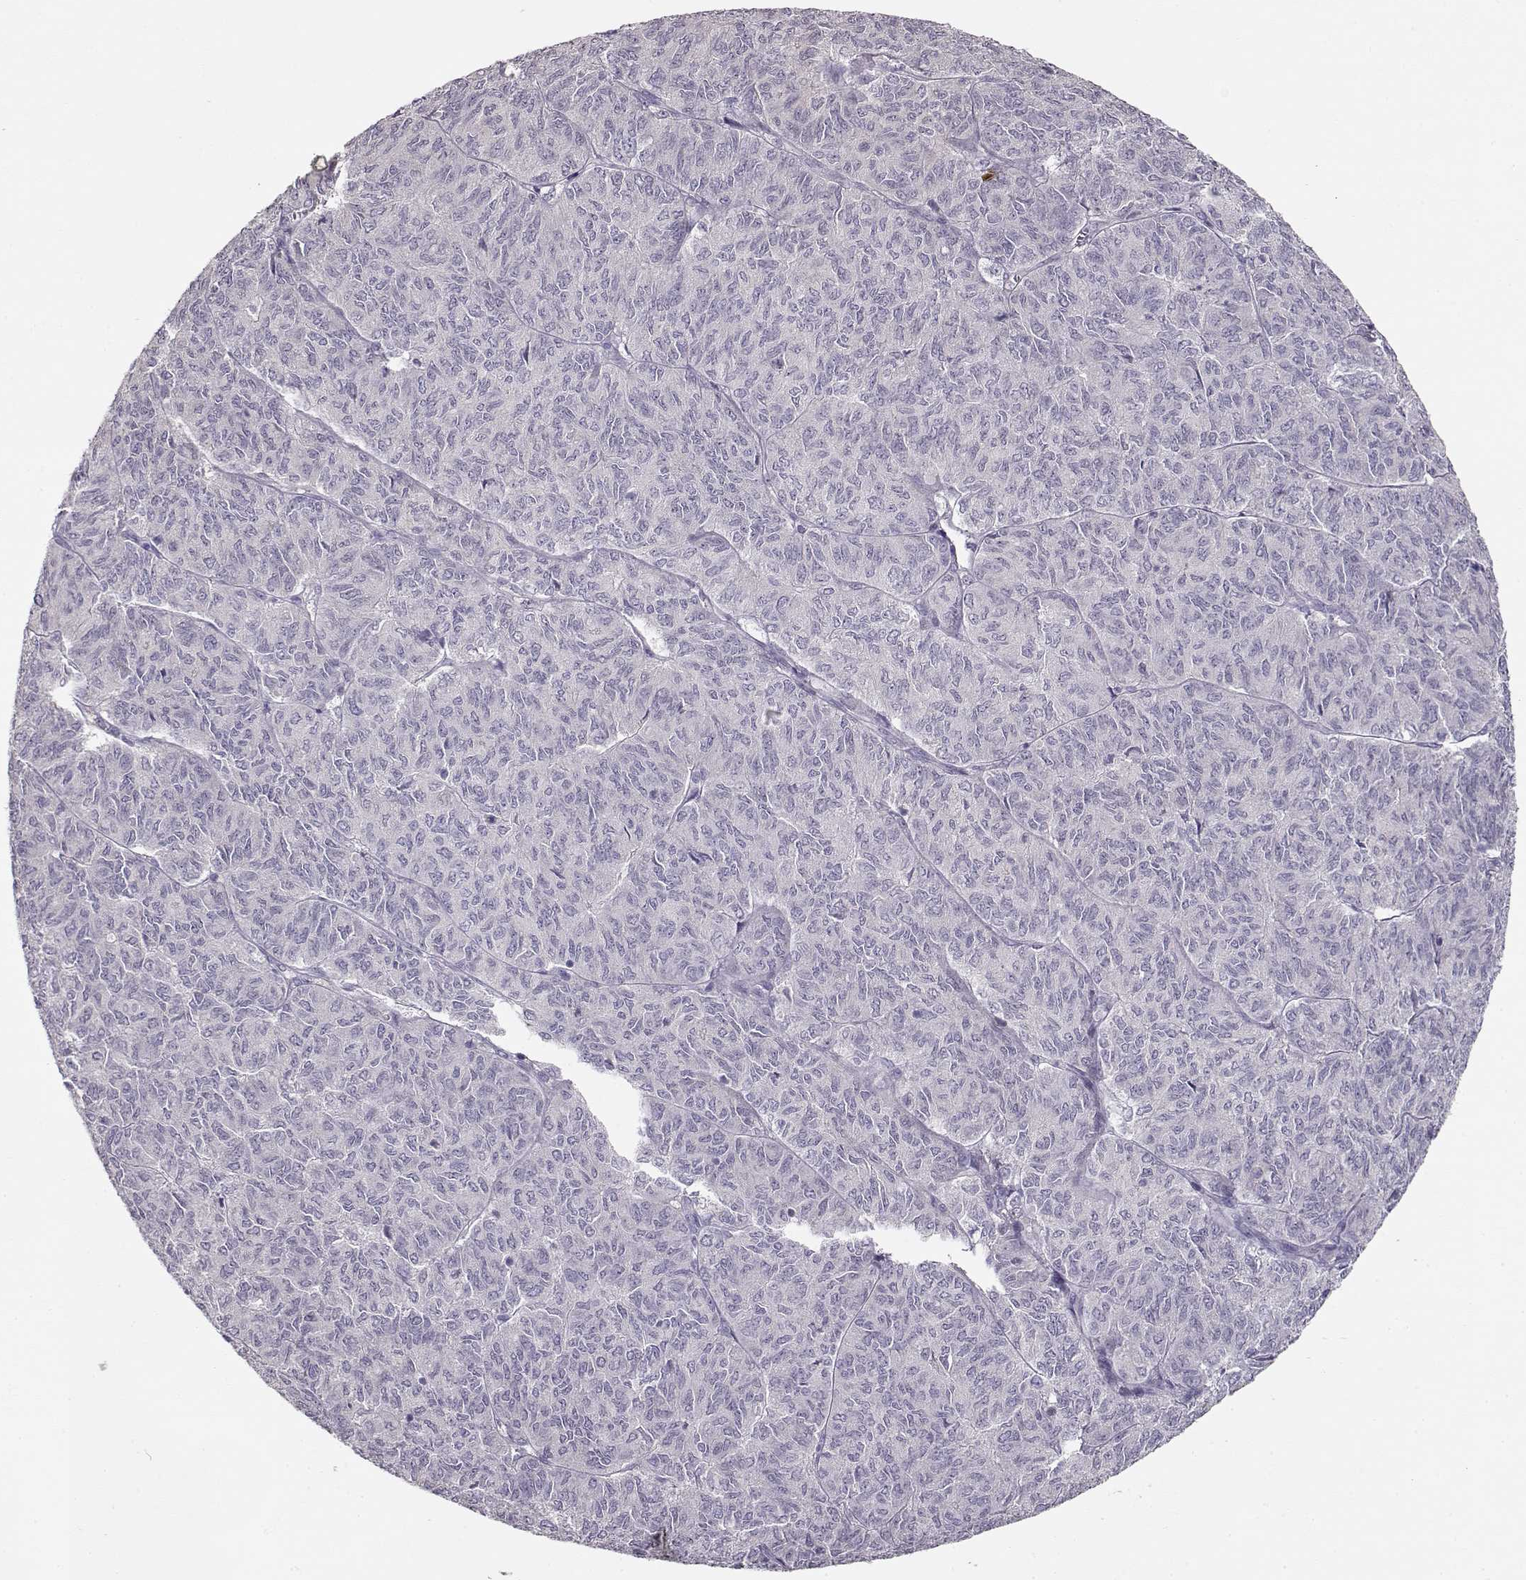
{"staining": {"intensity": "negative", "quantity": "none", "location": "none"}, "tissue": "ovarian cancer", "cell_type": "Tumor cells", "image_type": "cancer", "snomed": [{"axis": "morphology", "description": "Carcinoma, endometroid"}, {"axis": "topography", "description": "Ovary"}], "caption": "A micrograph of ovarian endometroid carcinoma stained for a protein displays no brown staining in tumor cells.", "gene": "GLIPR1L2", "patient": {"sex": "female", "age": 80}}